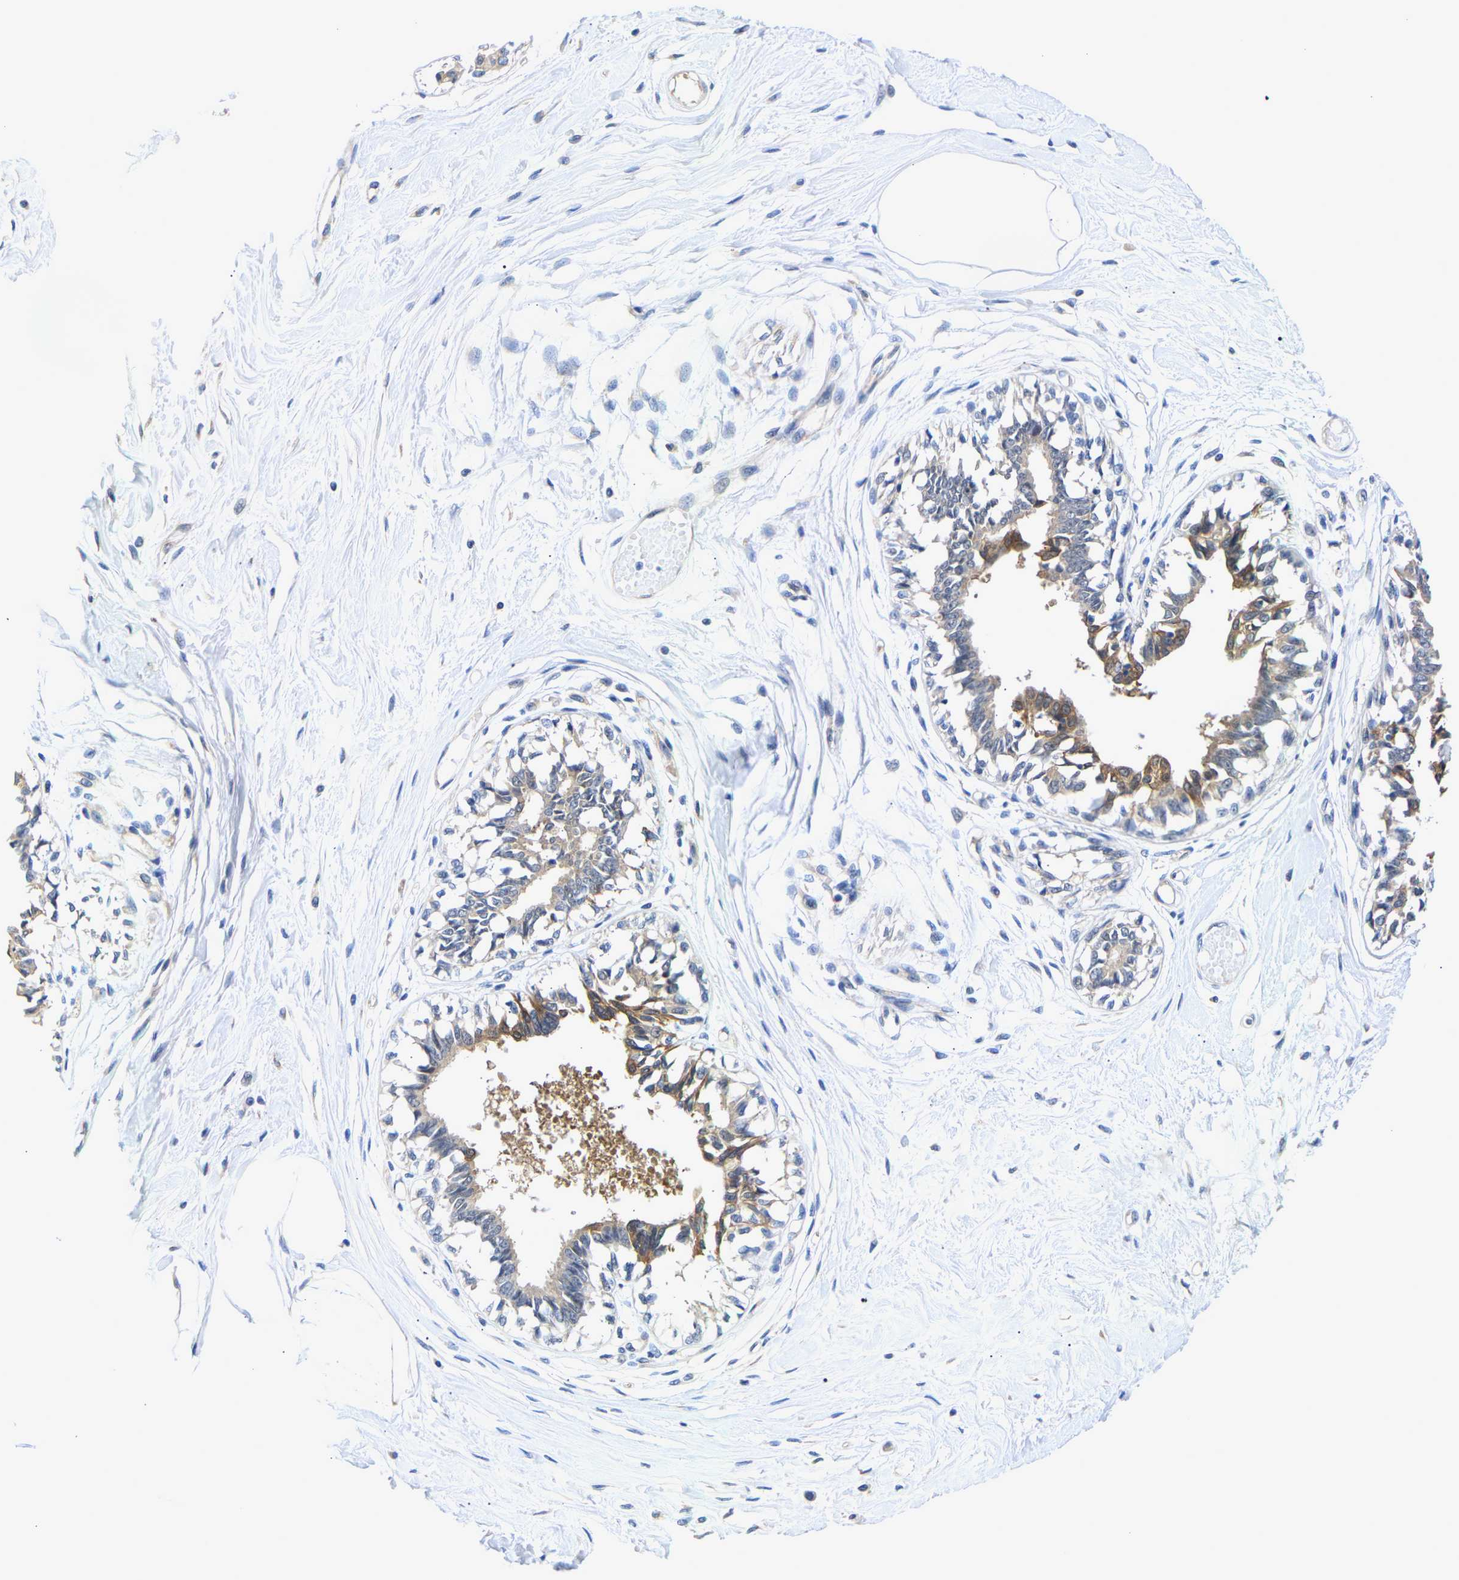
{"staining": {"intensity": "moderate", "quantity": "25%-75%", "location": "cytoplasmic/membranous"}, "tissue": "breast", "cell_type": "Glandular cells", "image_type": "normal", "snomed": [{"axis": "morphology", "description": "Normal tissue, NOS"}, {"axis": "topography", "description": "Breast"}], "caption": "Immunohistochemistry (IHC) image of normal human breast stained for a protein (brown), which exhibits medium levels of moderate cytoplasmic/membranous expression in approximately 25%-75% of glandular cells.", "gene": "CCDC6", "patient": {"sex": "female", "age": 45}}